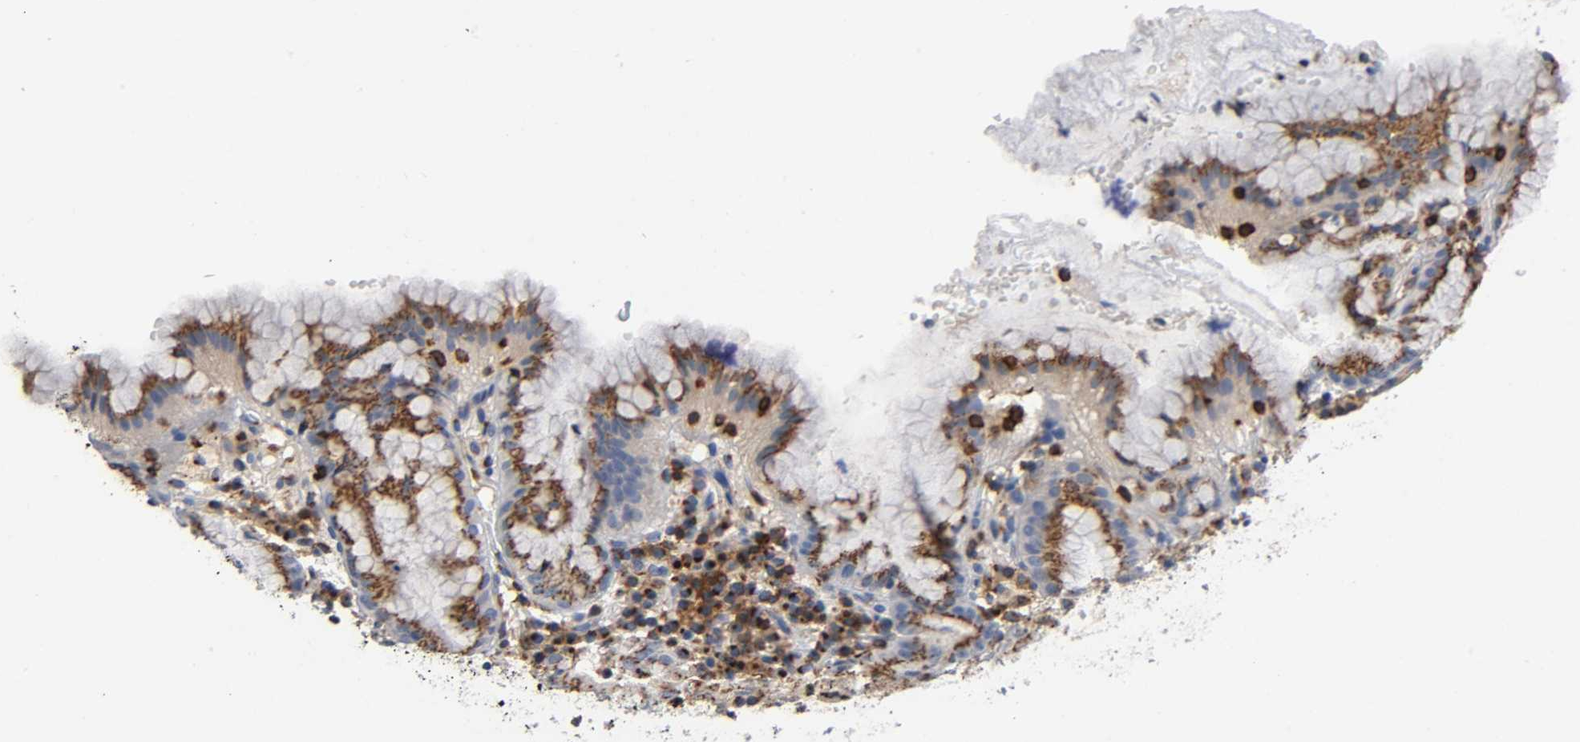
{"staining": {"intensity": "moderate", "quantity": ">75%", "location": "cytoplasmic/membranous"}, "tissue": "stomach", "cell_type": "Glandular cells", "image_type": "normal", "snomed": [{"axis": "morphology", "description": "Normal tissue, NOS"}, {"axis": "topography", "description": "Stomach"}, {"axis": "topography", "description": "Stomach, lower"}], "caption": "A brown stain highlights moderate cytoplasmic/membranous staining of a protein in glandular cells of benign human stomach. Immunohistochemistry stains the protein of interest in brown and the nuclei are stained blue.", "gene": "CAPN10", "patient": {"sex": "female", "age": 75}}